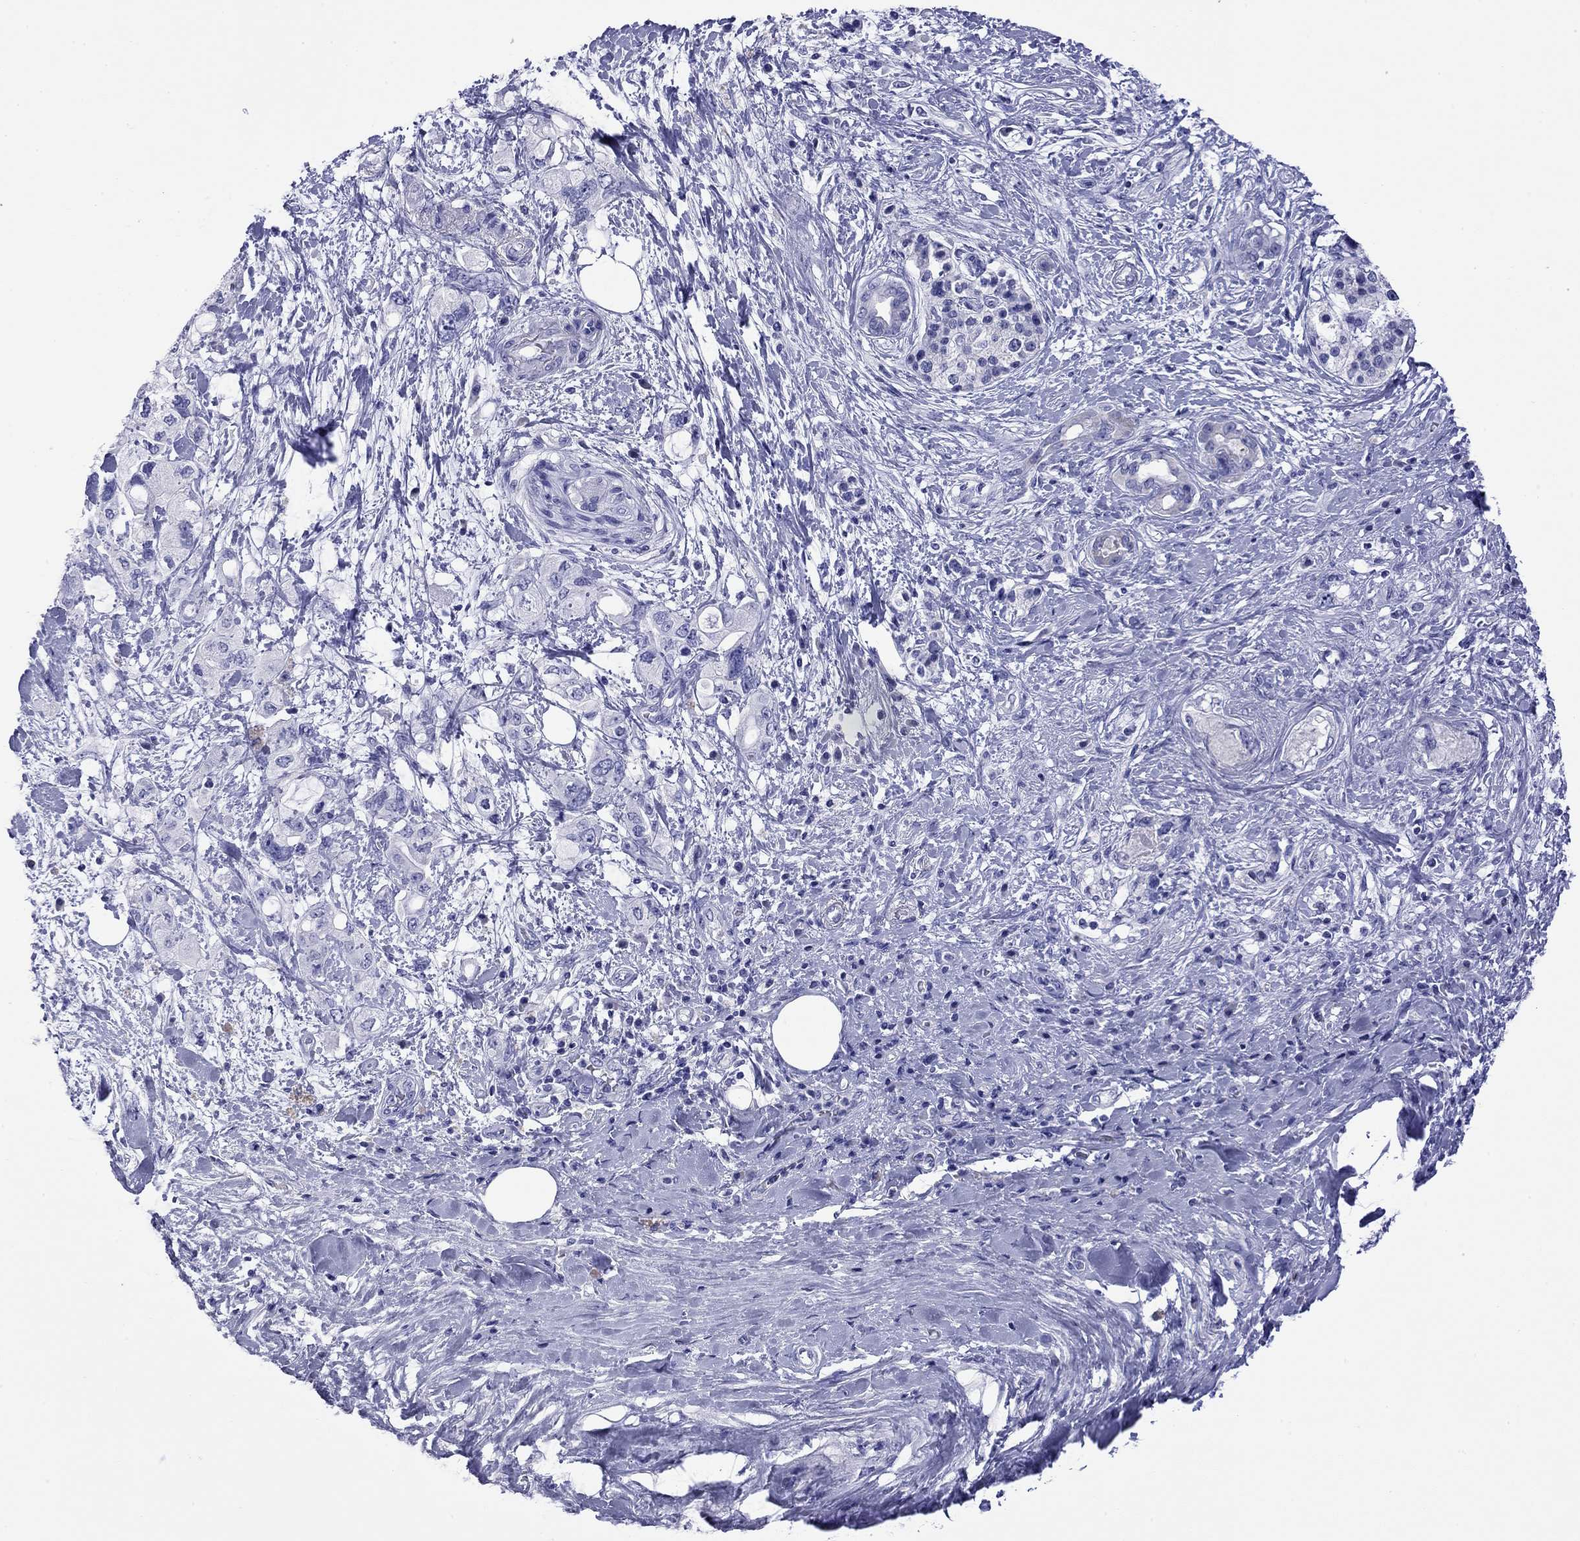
{"staining": {"intensity": "negative", "quantity": "none", "location": "none"}, "tissue": "pancreatic cancer", "cell_type": "Tumor cells", "image_type": "cancer", "snomed": [{"axis": "morphology", "description": "Adenocarcinoma, NOS"}, {"axis": "topography", "description": "Pancreas"}], "caption": "High magnification brightfield microscopy of pancreatic cancer (adenocarcinoma) stained with DAB (brown) and counterstained with hematoxylin (blue): tumor cells show no significant staining.", "gene": "FIGLA", "patient": {"sex": "female", "age": 56}}